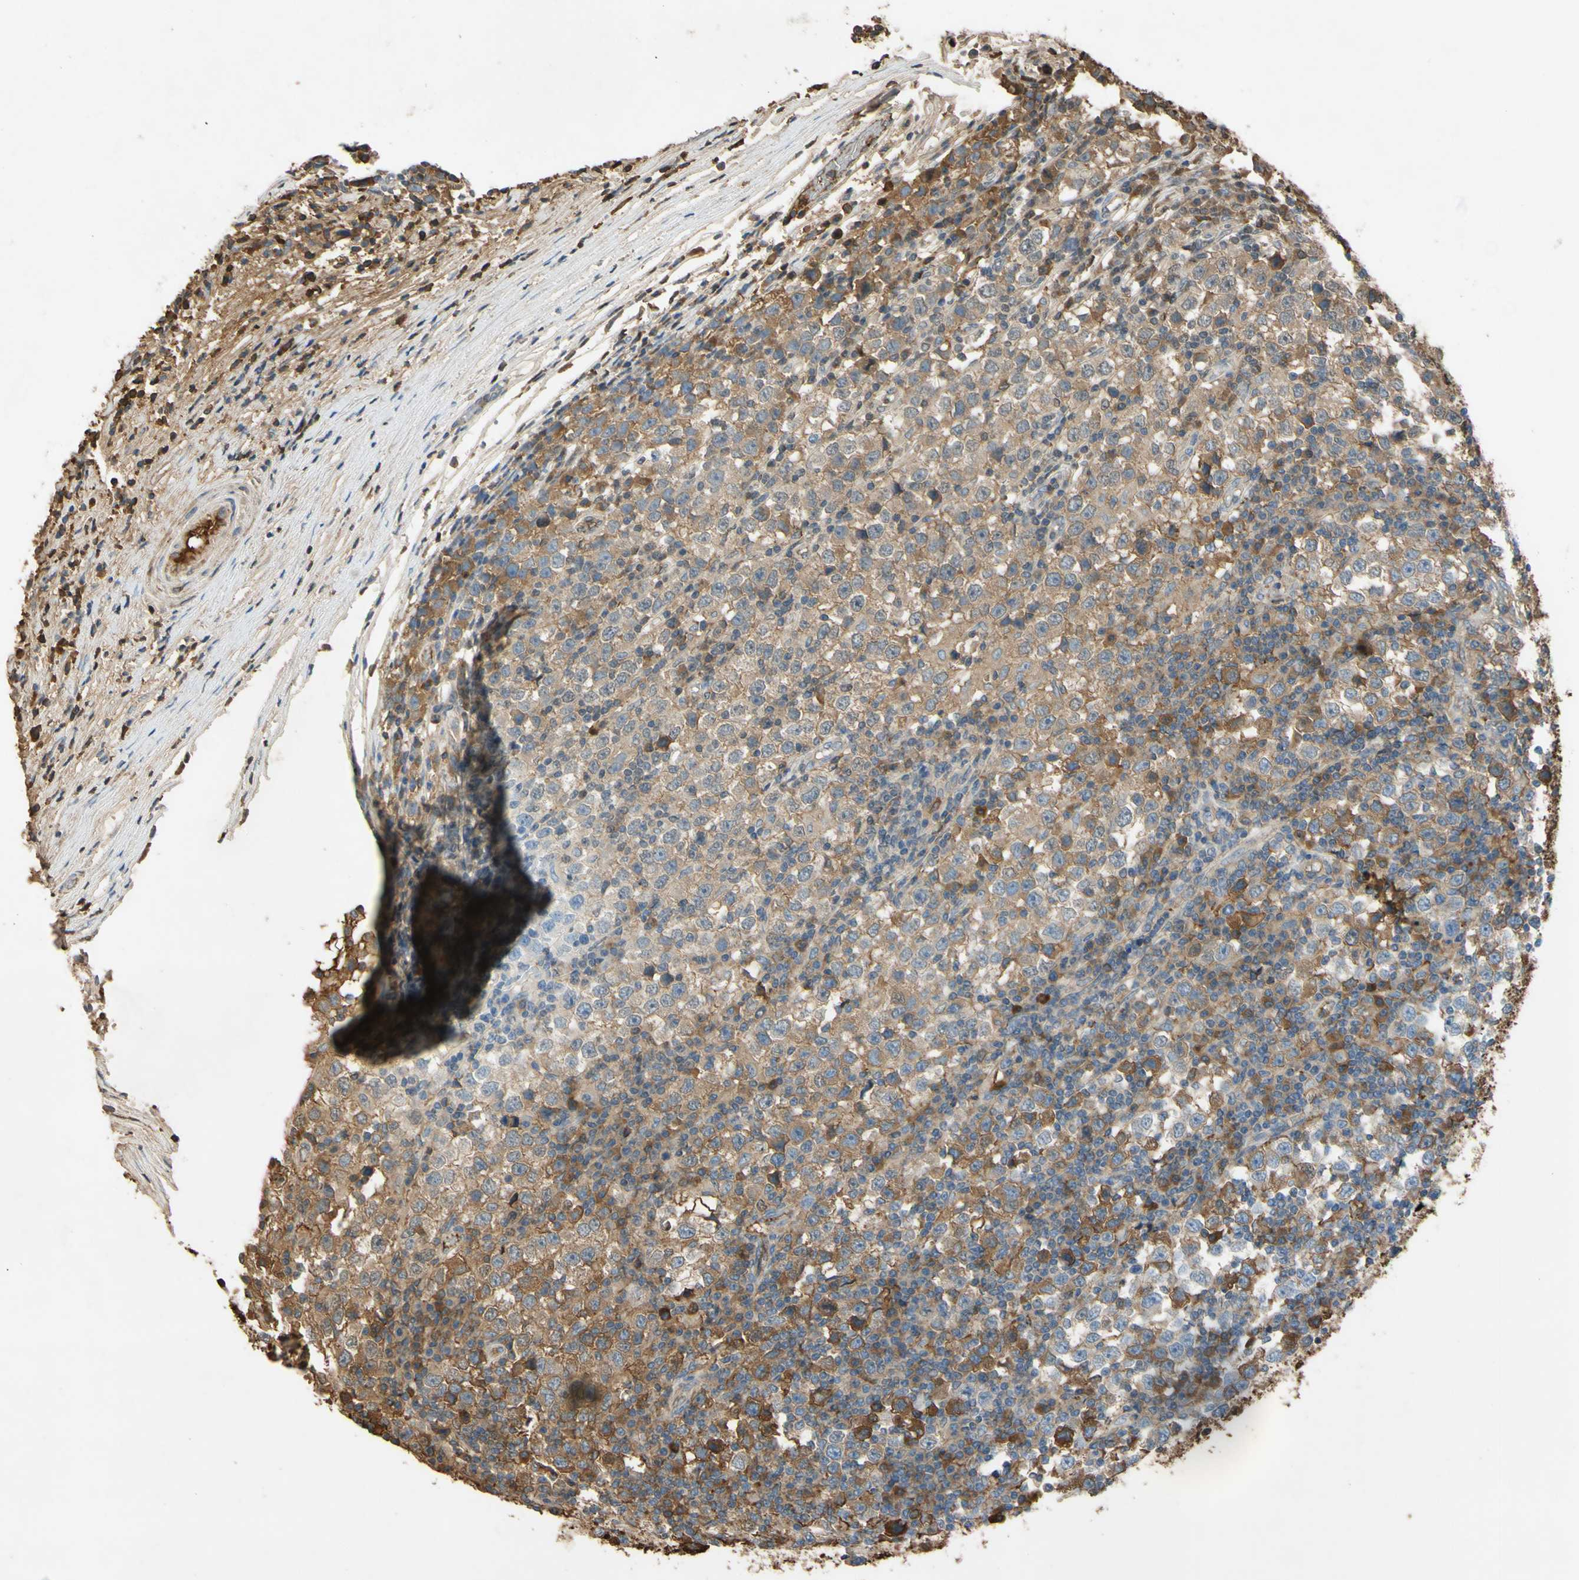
{"staining": {"intensity": "moderate", "quantity": "25%-75%", "location": "cytoplasmic/membranous"}, "tissue": "testis cancer", "cell_type": "Tumor cells", "image_type": "cancer", "snomed": [{"axis": "morphology", "description": "Seminoma, NOS"}, {"axis": "topography", "description": "Testis"}], "caption": "Testis cancer (seminoma) stained with a brown dye shows moderate cytoplasmic/membranous positive expression in approximately 25%-75% of tumor cells.", "gene": "TIMP2", "patient": {"sex": "male", "age": 65}}